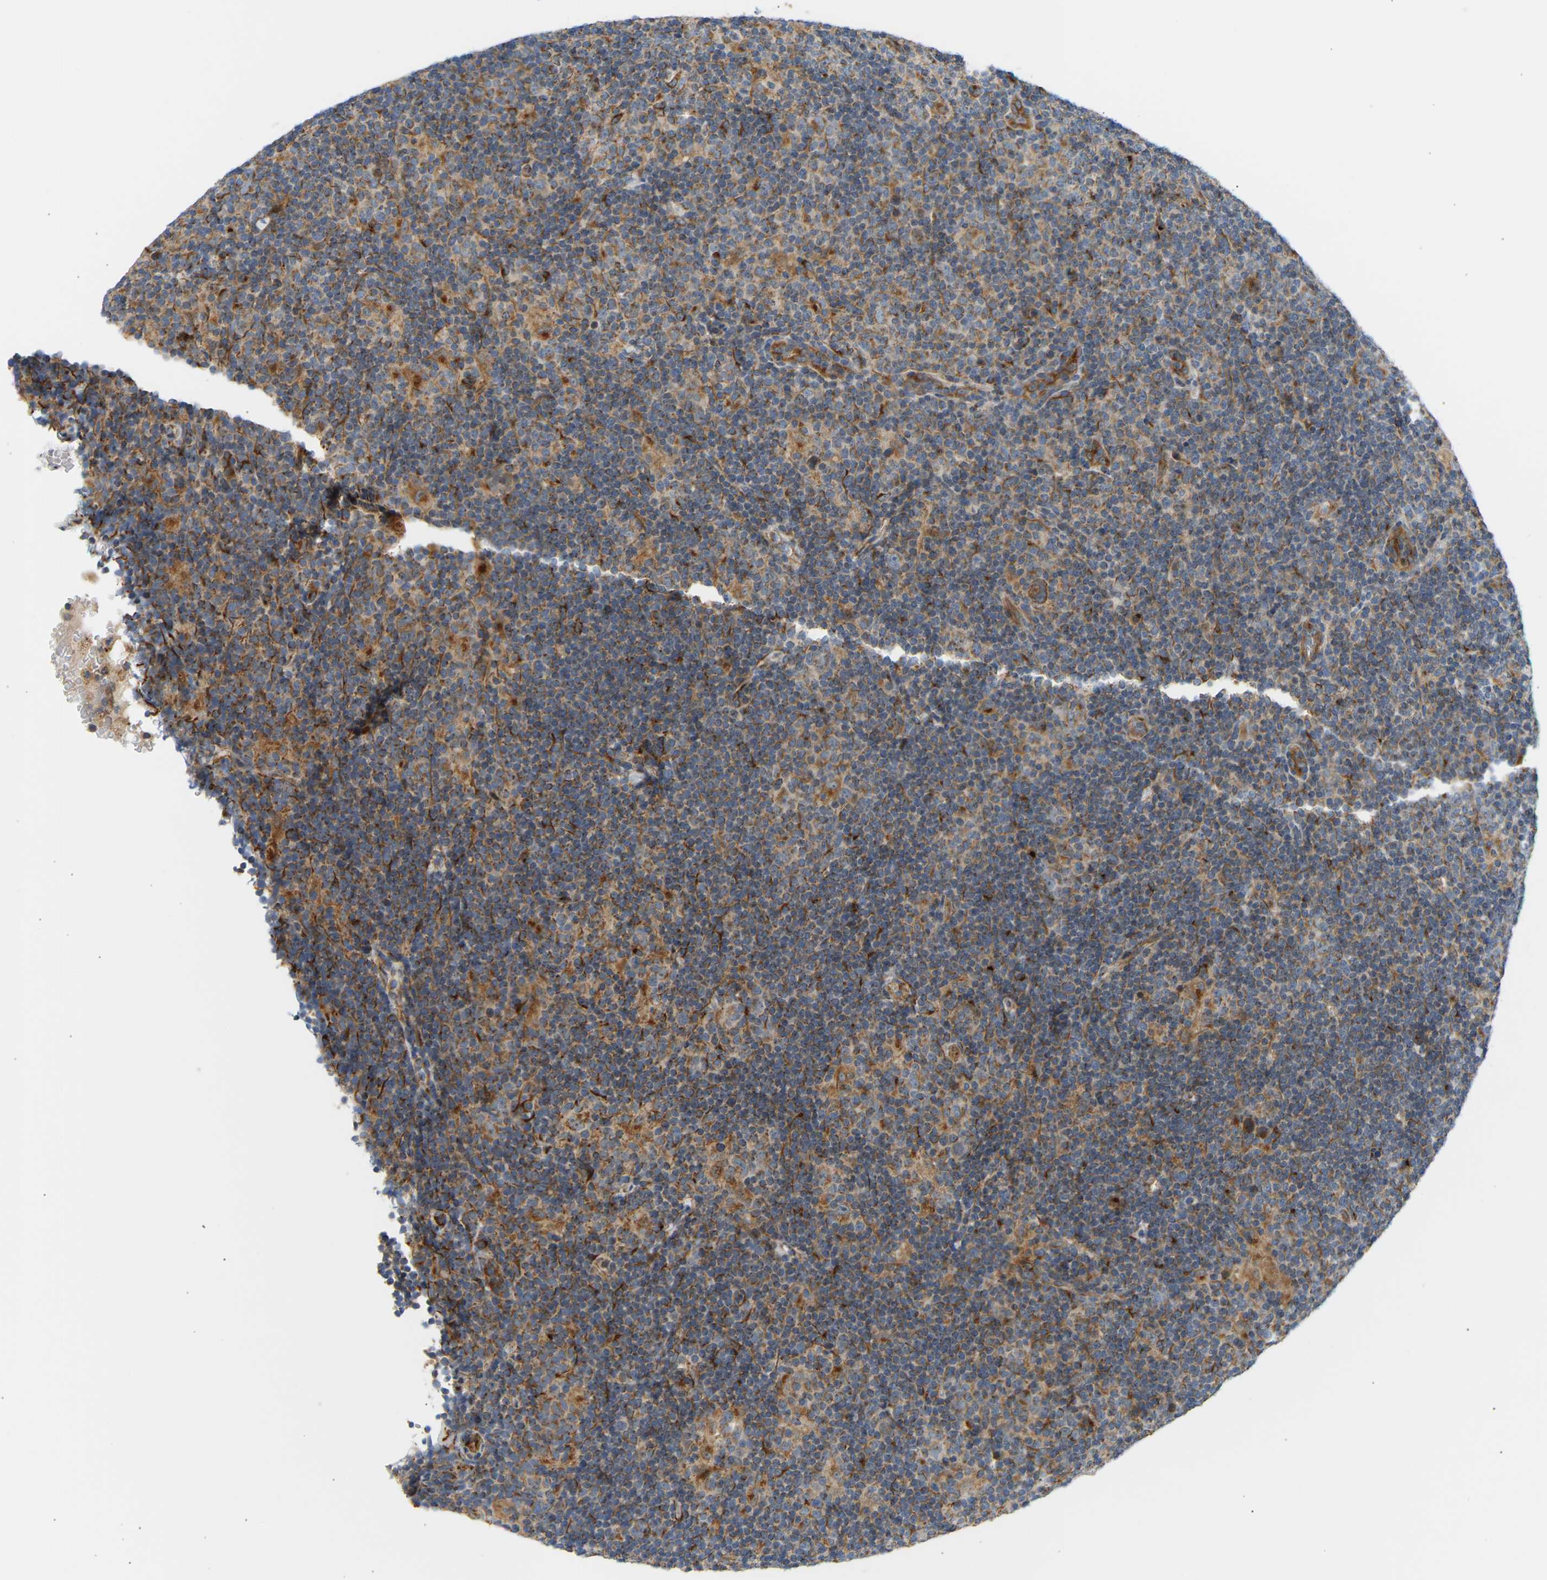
{"staining": {"intensity": "moderate", "quantity": ">75%", "location": "cytoplasmic/membranous"}, "tissue": "lymphoma", "cell_type": "Tumor cells", "image_type": "cancer", "snomed": [{"axis": "morphology", "description": "Hodgkin's disease, NOS"}, {"axis": "topography", "description": "Lymph node"}], "caption": "Moderate cytoplasmic/membranous positivity for a protein is seen in approximately >75% of tumor cells of lymphoma using immunohistochemistry.", "gene": "YIPF2", "patient": {"sex": "female", "age": 57}}